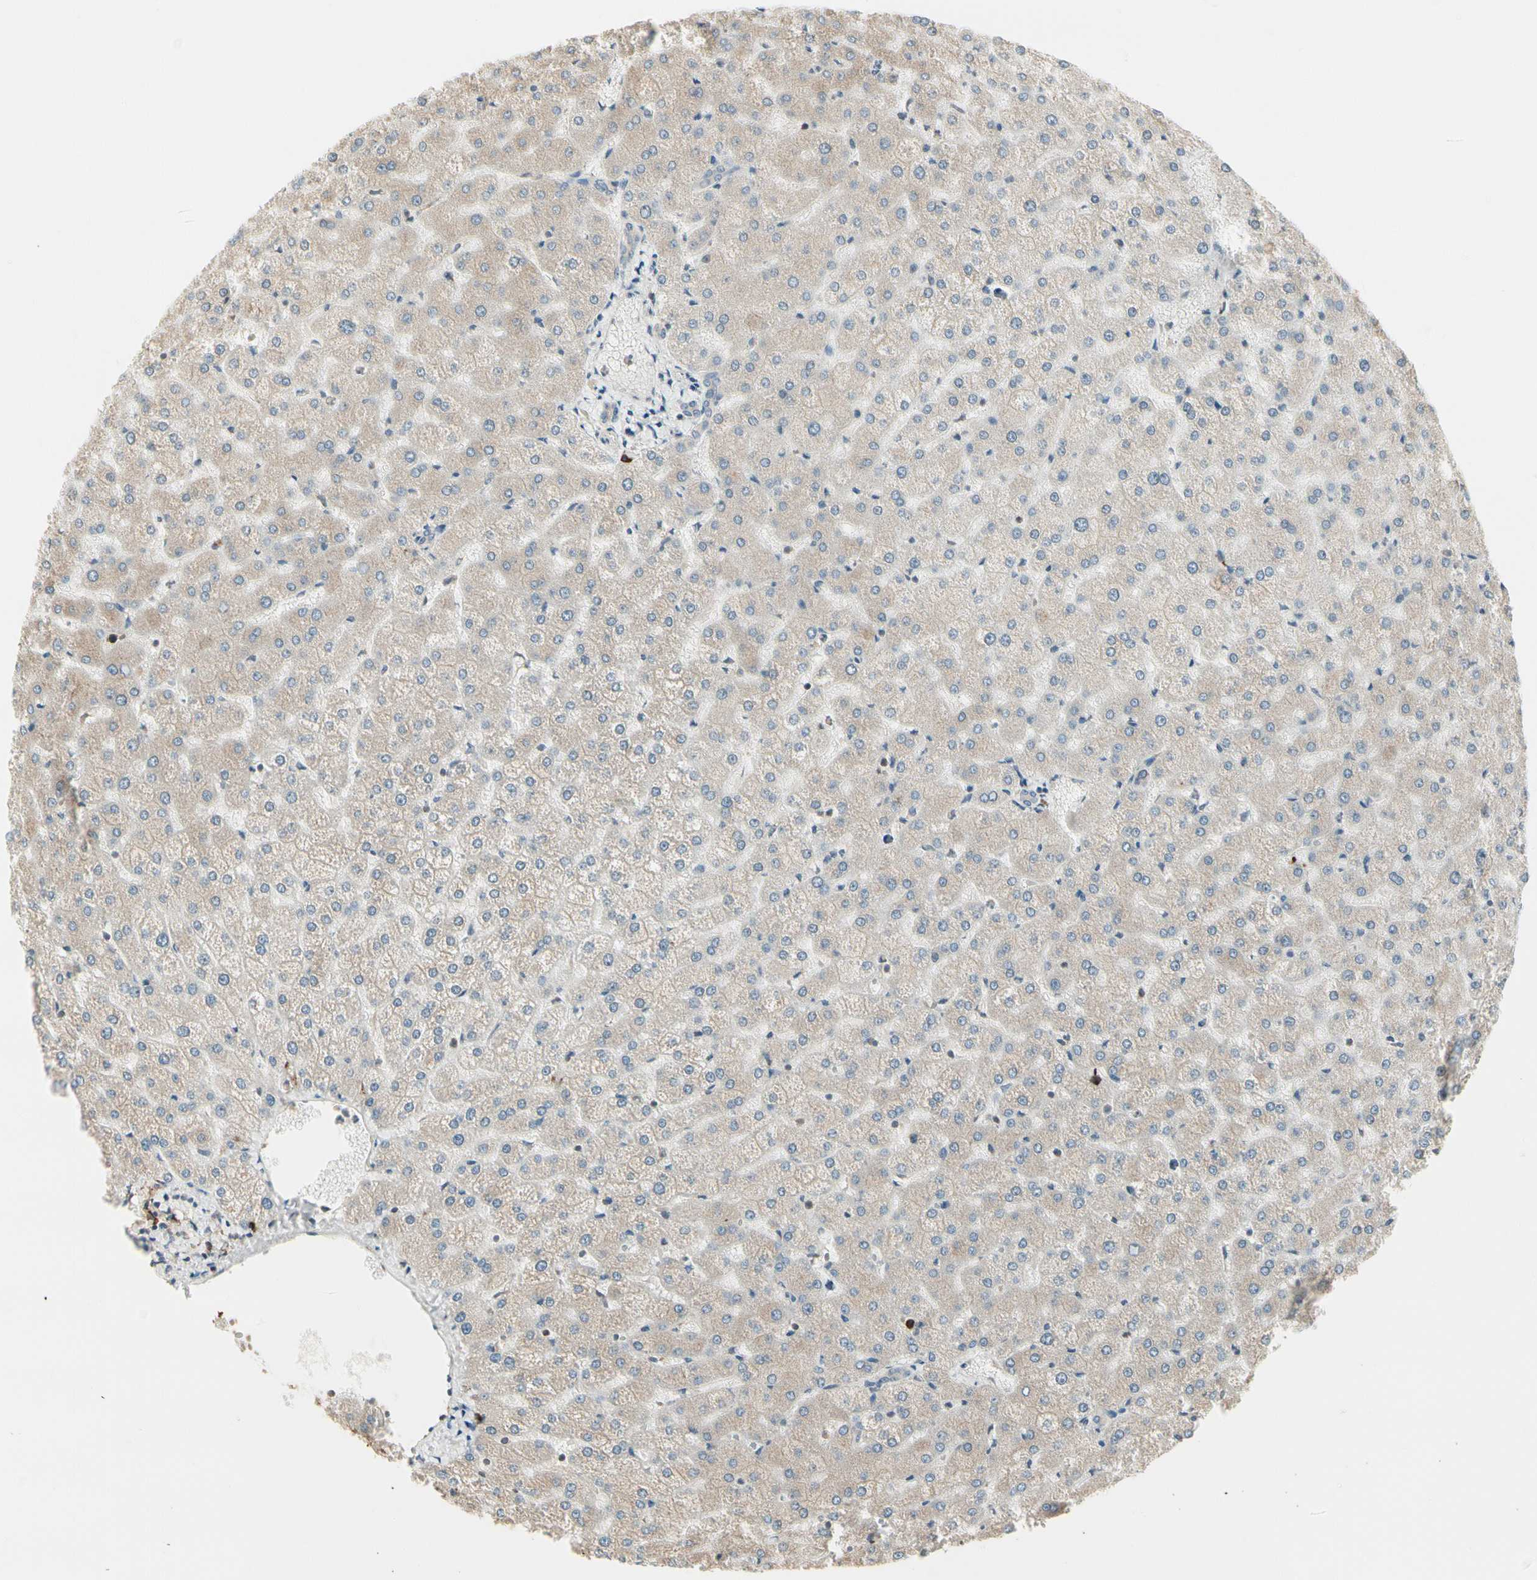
{"staining": {"intensity": "negative", "quantity": "none", "location": "none"}, "tissue": "liver", "cell_type": "Cholangiocytes", "image_type": "normal", "snomed": [{"axis": "morphology", "description": "Normal tissue, NOS"}, {"axis": "topography", "description": "Liver"}], "caption": "High power microscopy histopathology image of an IHC histopathology image of benign liver, revealing no significant expression in cholangiocytes. (Brightfield microscopy of DAB immunohistochemistry (IHC) at high magnification).", "gene": "NUCB2", "patient": {"sex": "female", "age": 32}}